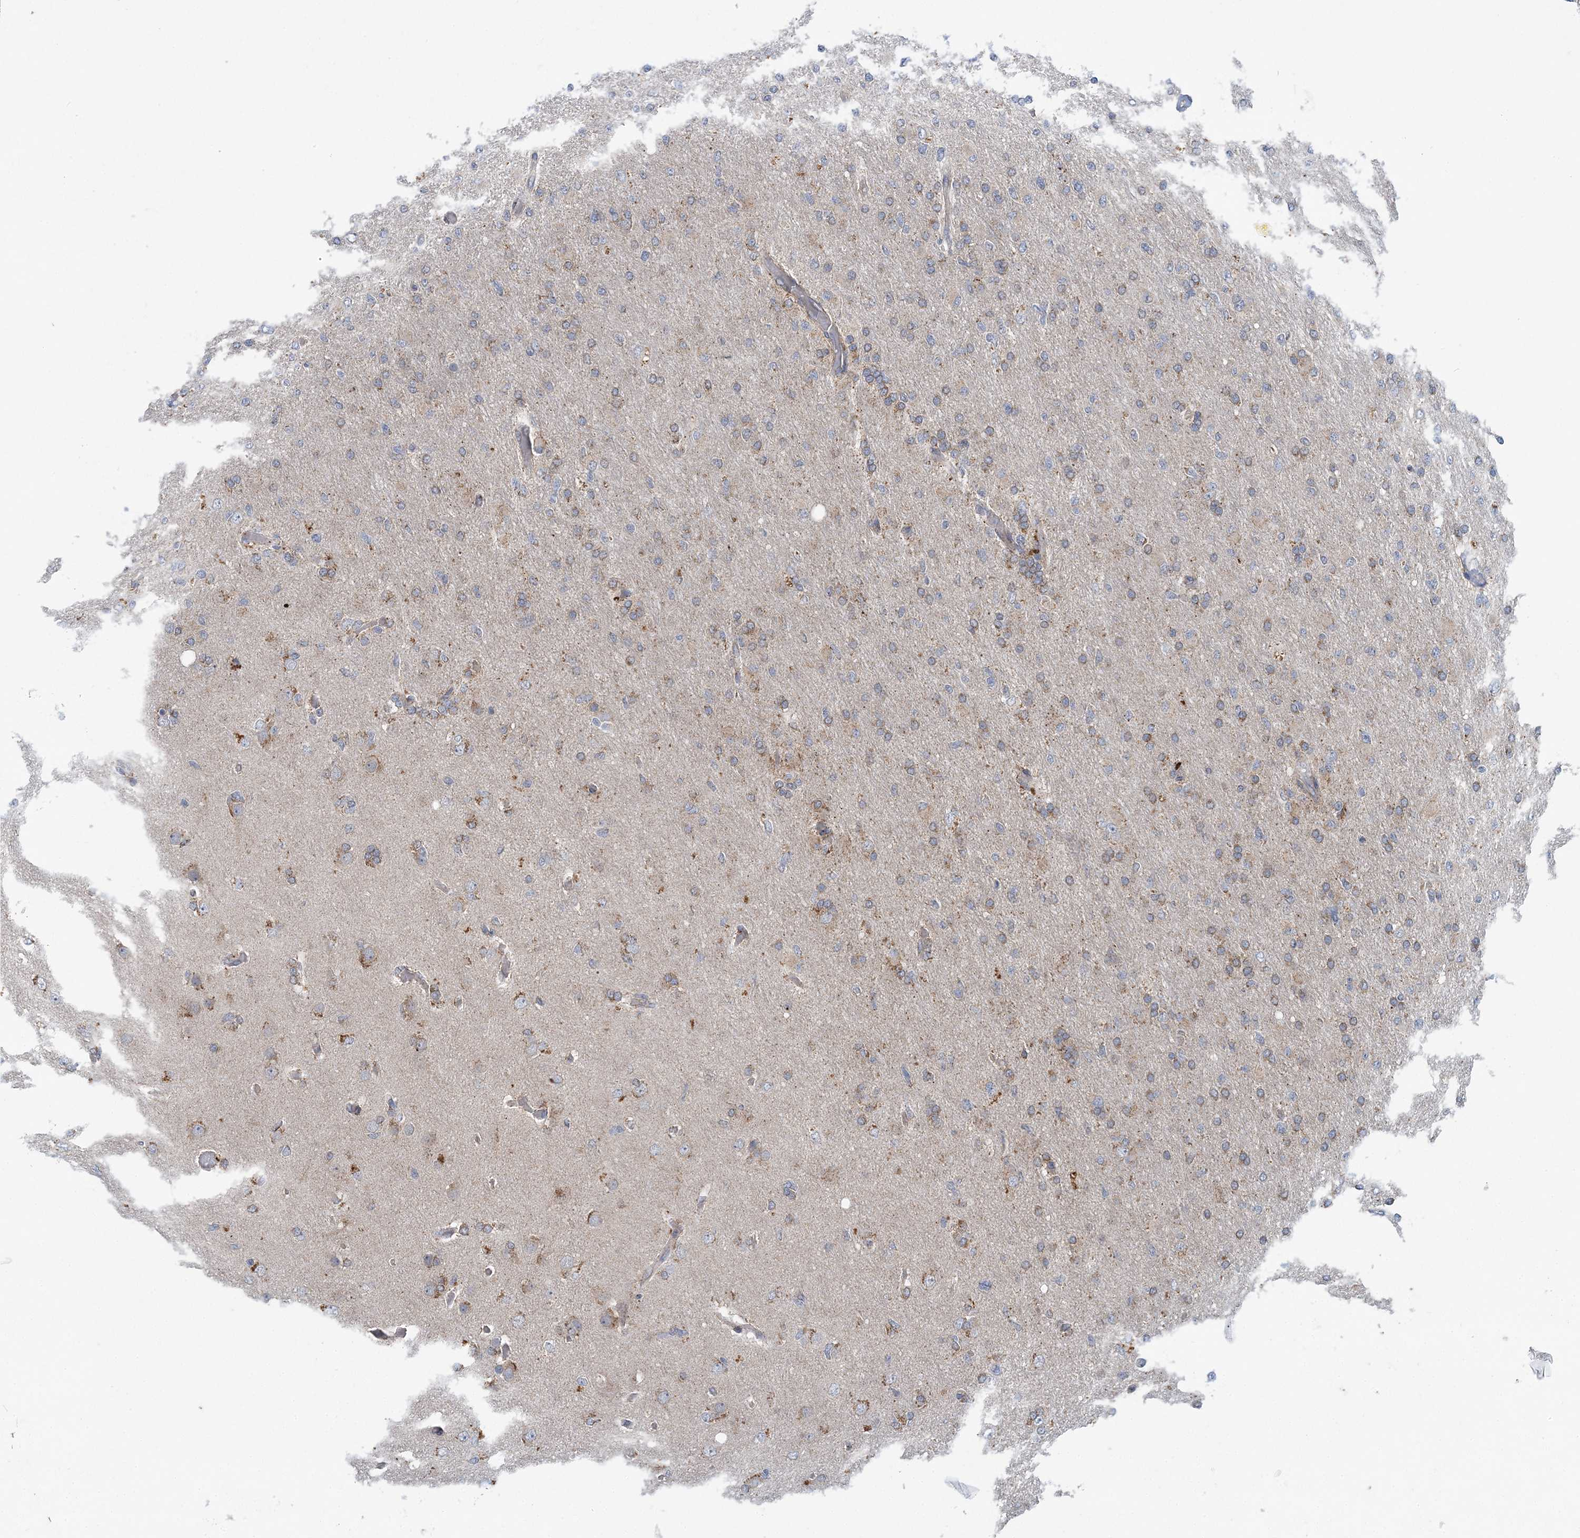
{"staining": {"intensity": "weak", "quantity": "25%-75%", "location": "cytoplasmic/membranous"}, "tissue": "glioma", "cell_type": "Tumor cells", "image_type": "cancer", "snomed": [{"axis": "morphology", "description": "Glioma, malignant, High grade"}, {"axis": "topography", "description": "Cerebral cortex"}], "caption": "Immunohistochemical staining of human malignant glioma (high-grade) reveals low levels of weak cytoplasmic/membranous protein staining in approximately 25%-75% of tumor cells. Immunohistochemistry stains the protein in brown and the nuclei are stained blue.", "gene": "COPE", "patient": {"sex": "female", "age": 36}}